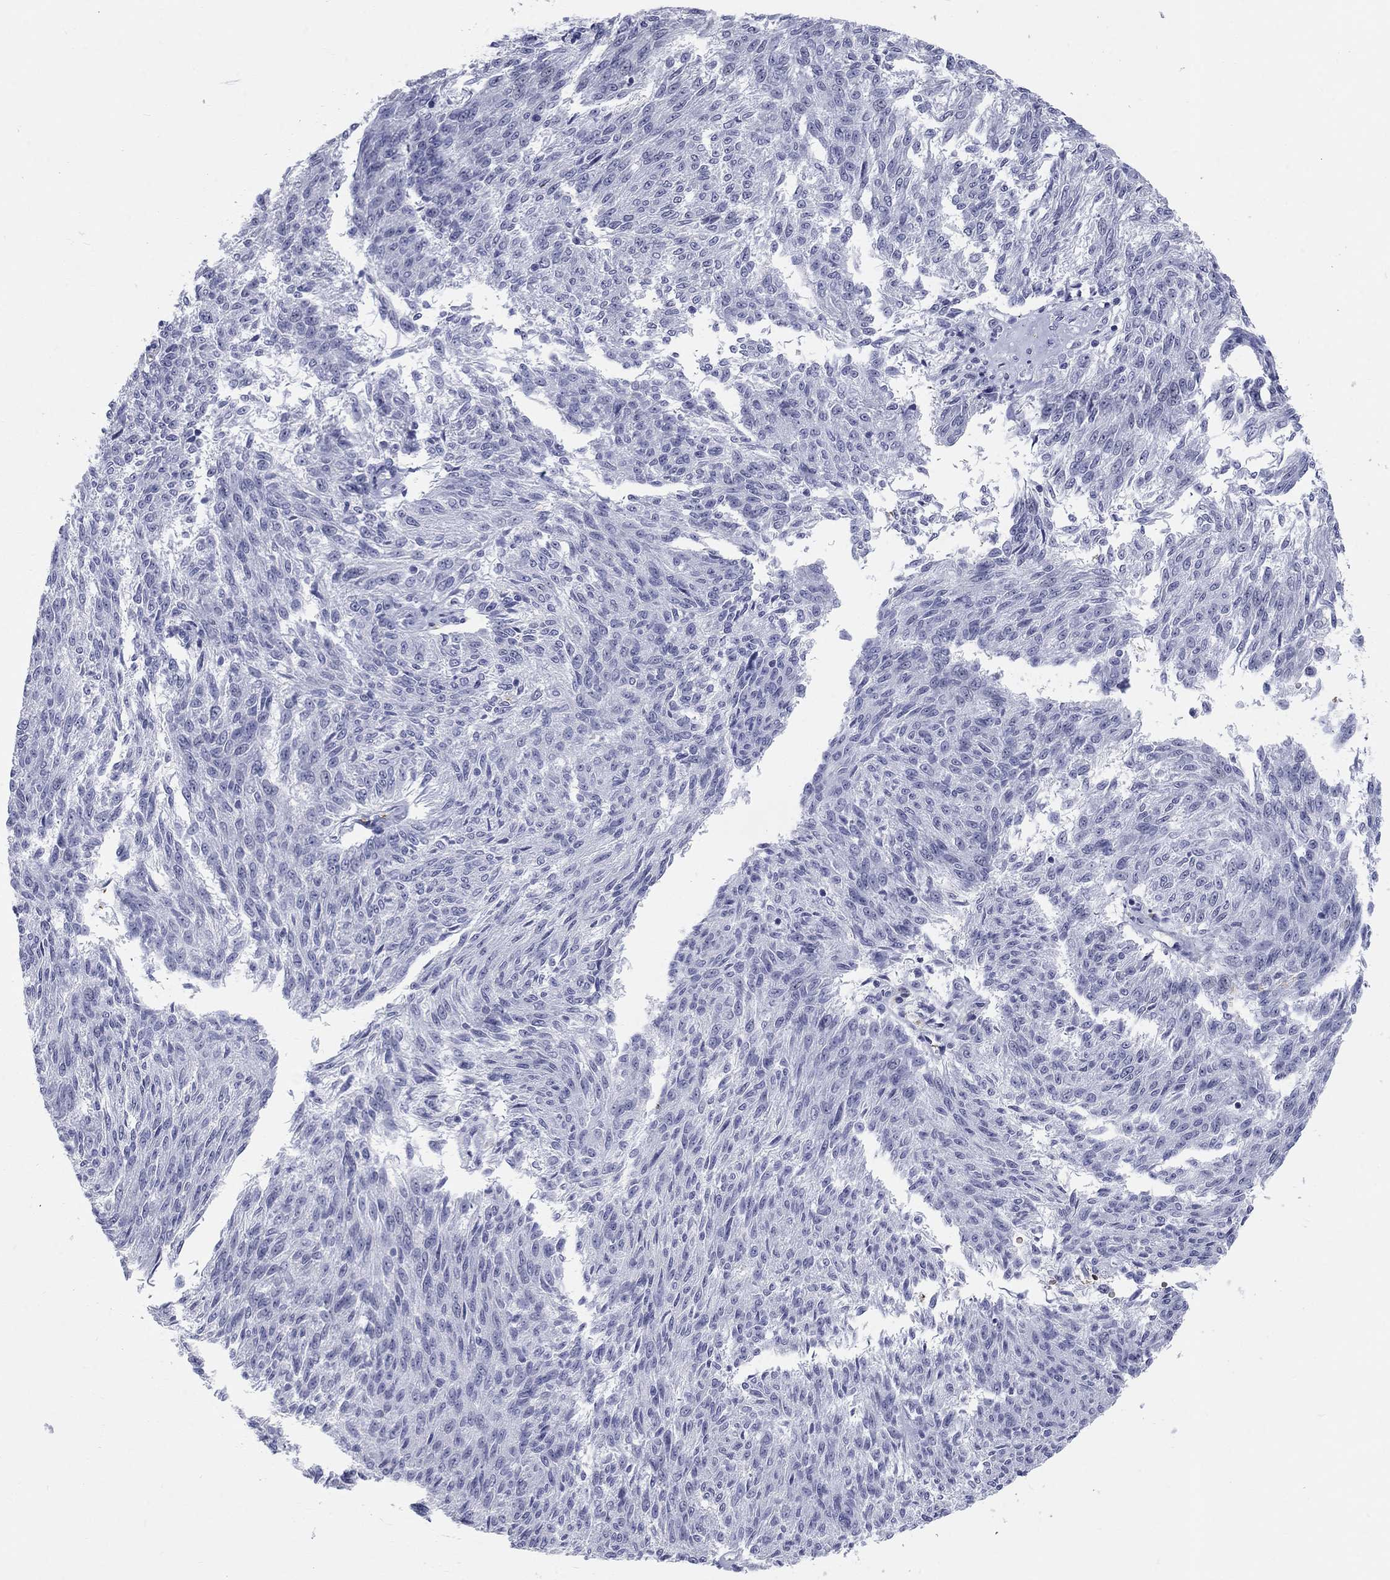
{"staining": {"intensity": "negative", "quantity": "none", "location": "none"}, "tissue": "melanoma", "cell_type": "Tumor cells", "image_type": "cancer", "snomed": [{"axis": "morphology", "description": "Malignant melanoma, NOS"}, {"axis": "topography", "description": "Skin"}], "caption": "Tumor cells are negative for brown protein staining in melanoma.", "gene": "DMTN", "patient": {"sex": "female", "age": 72}}